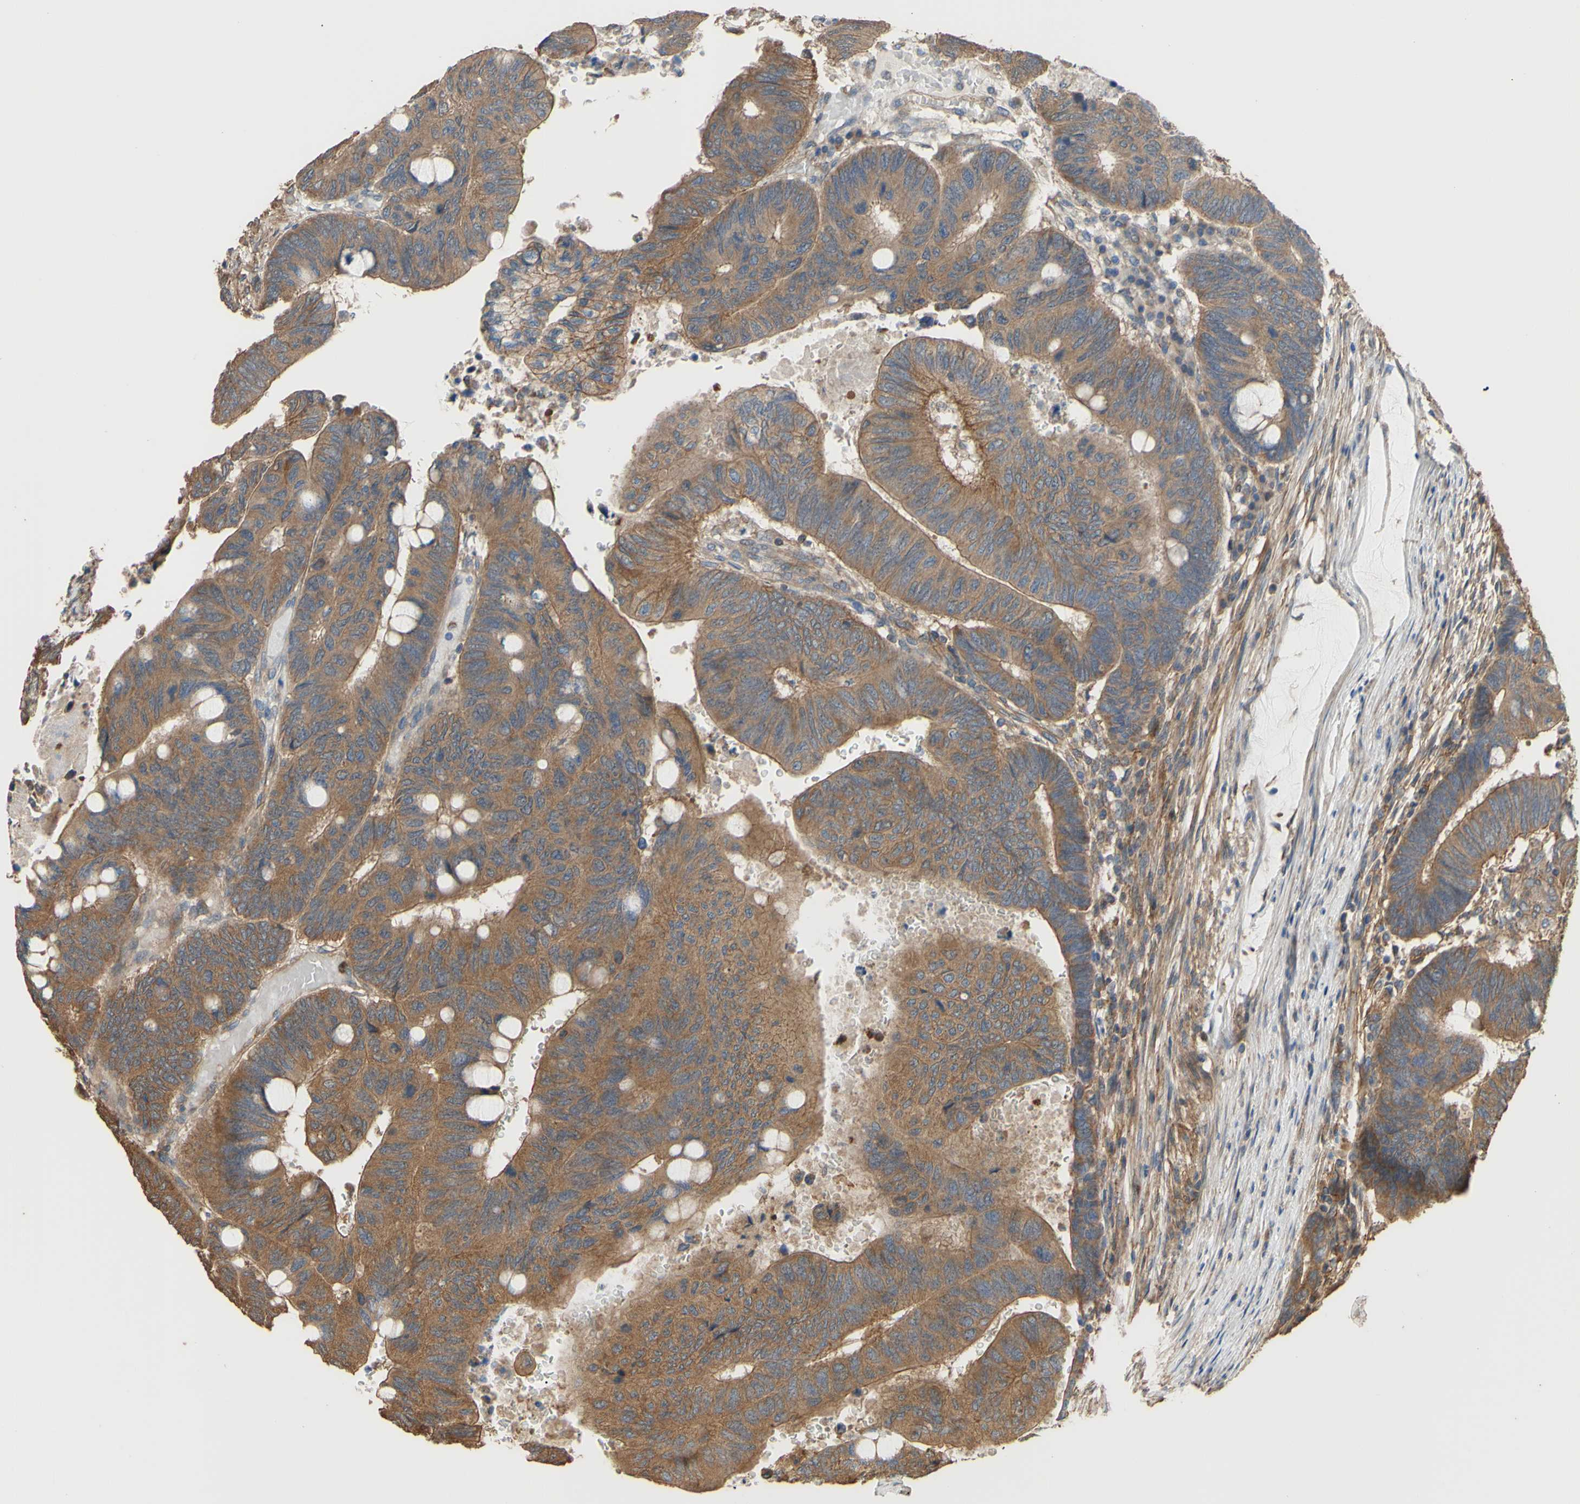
{"staining": {"intensity": "strong", "quantity": ">75%", "location": "cytoplasmic/membranous"}, "tissue": "colorectal cancer", "cell_type": "Tumor cells", "image_type": "cancer", "snomed": [{"axis": "morphology", "description": "Normal tissue, NOS"}, {"axis": "morphology", "description": "Adenocarcinoma, NOS"}, {"axis": "topography", "description": "Rectum"}, {"axis": "topography", "description": "Peripheral nerve tissue"}], "caption": "High-power microscopy captured an immunohistochemistry micrograph of colorectal cancer, revealing strong cytoplasmic/membranous staining in approximately >75% of tumor cells.", "gene": "CTTN", "patient": {"sex": "male", "age": 92}}